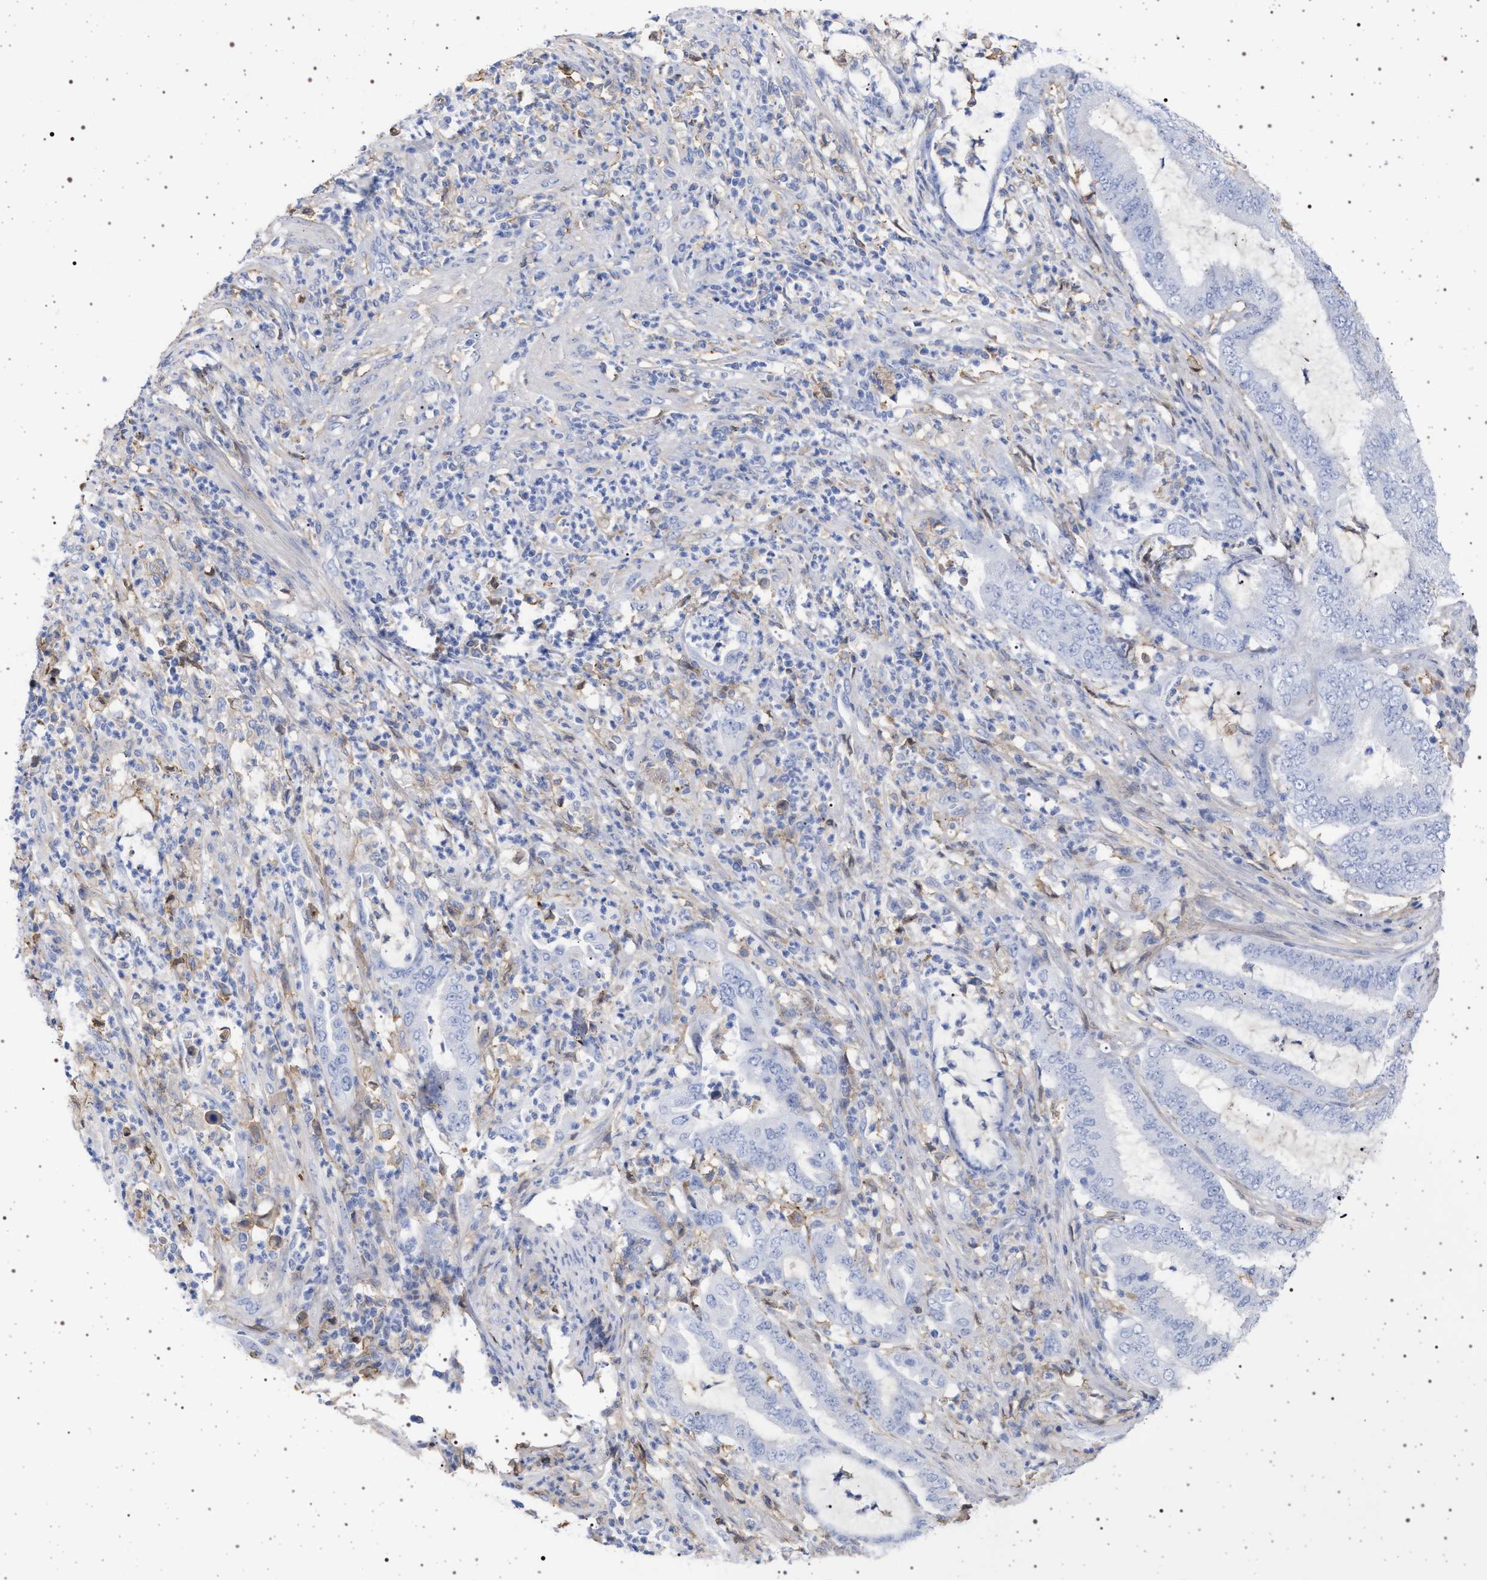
{"staining": {"intensity": "negative", "quantity": "none", "location": "none"}, "tissue": "endometrial cancer", "cell_type": "Tumor cells", "image_type": "cancer", "snomed": [{"axis": "morphology", "description": "Adenocarcinoma, NOS"}, {"axis": "topography", "description": "Endometrium"}], "caption": "Human endometrial cancer stained for a protein using IHC displays no positivity in tumor cells.", "gene": "PLG", "patient": {"sex": "female", "age": 51}}